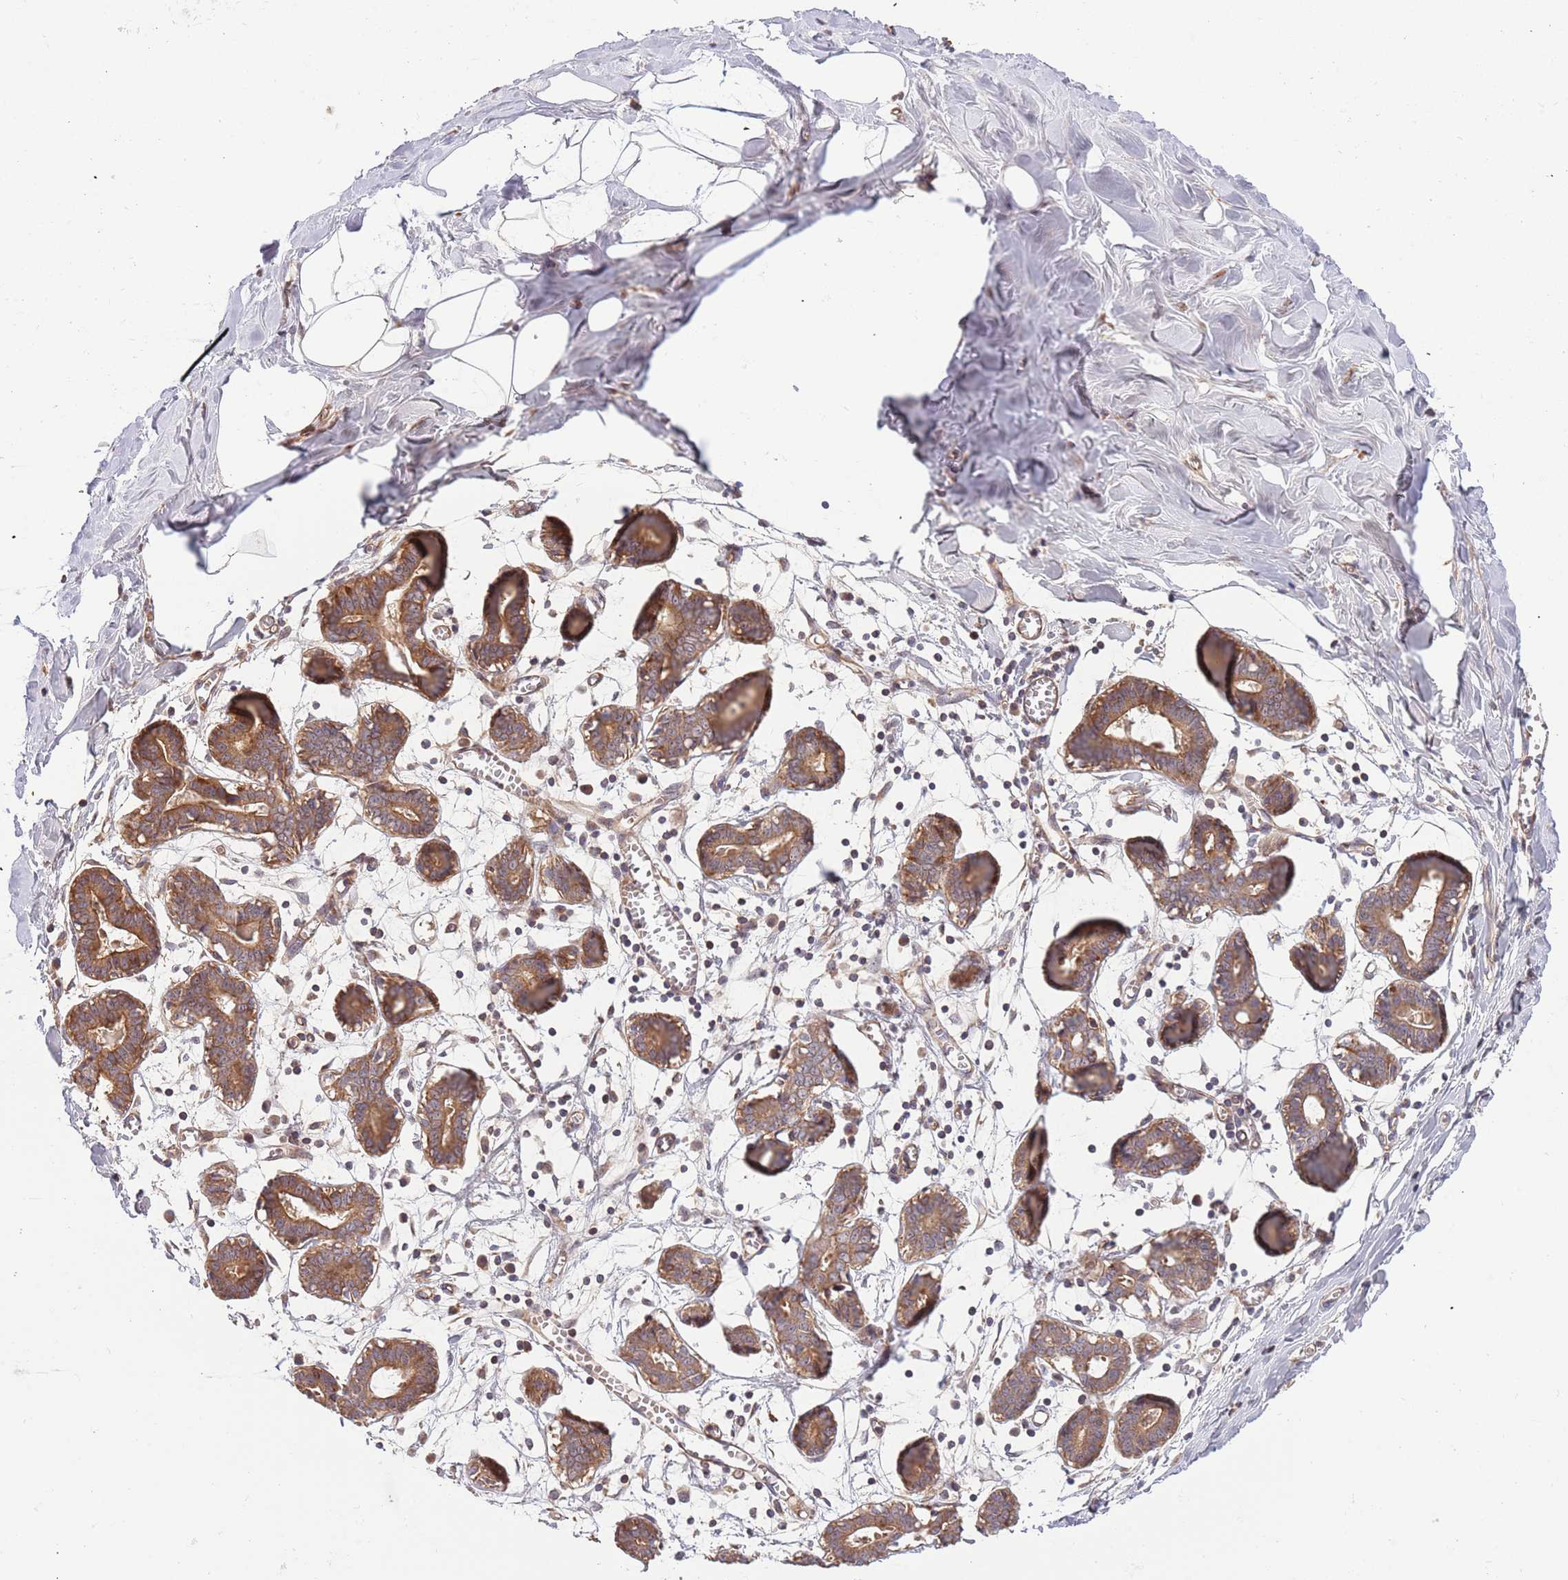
{"staining": {"intensity": "negative", "quantity": "none", "location": "none"}, "tissue": "breast", "cell_type": "Adipocytes", "image_type": "normal", "snomed": [{"axis": "morphology", "description": "Normal tissue, NOS"}, {"axis": "topography", "description": "Breast"}], "caption": "This micrograph is of normal breast stained with immunohistochemistry to label a protein in brown with the nuclei are counter-stained blue. There is no positivity in adipocytes. (Stains: DAB (3,3'-diaminobenzidine) IHC with hematoxylin counter stain, Microscopy: brightfield microscopy at high magnification).", "gene": "HAUS3", "patient": {"sex": "female", "age": 27}}